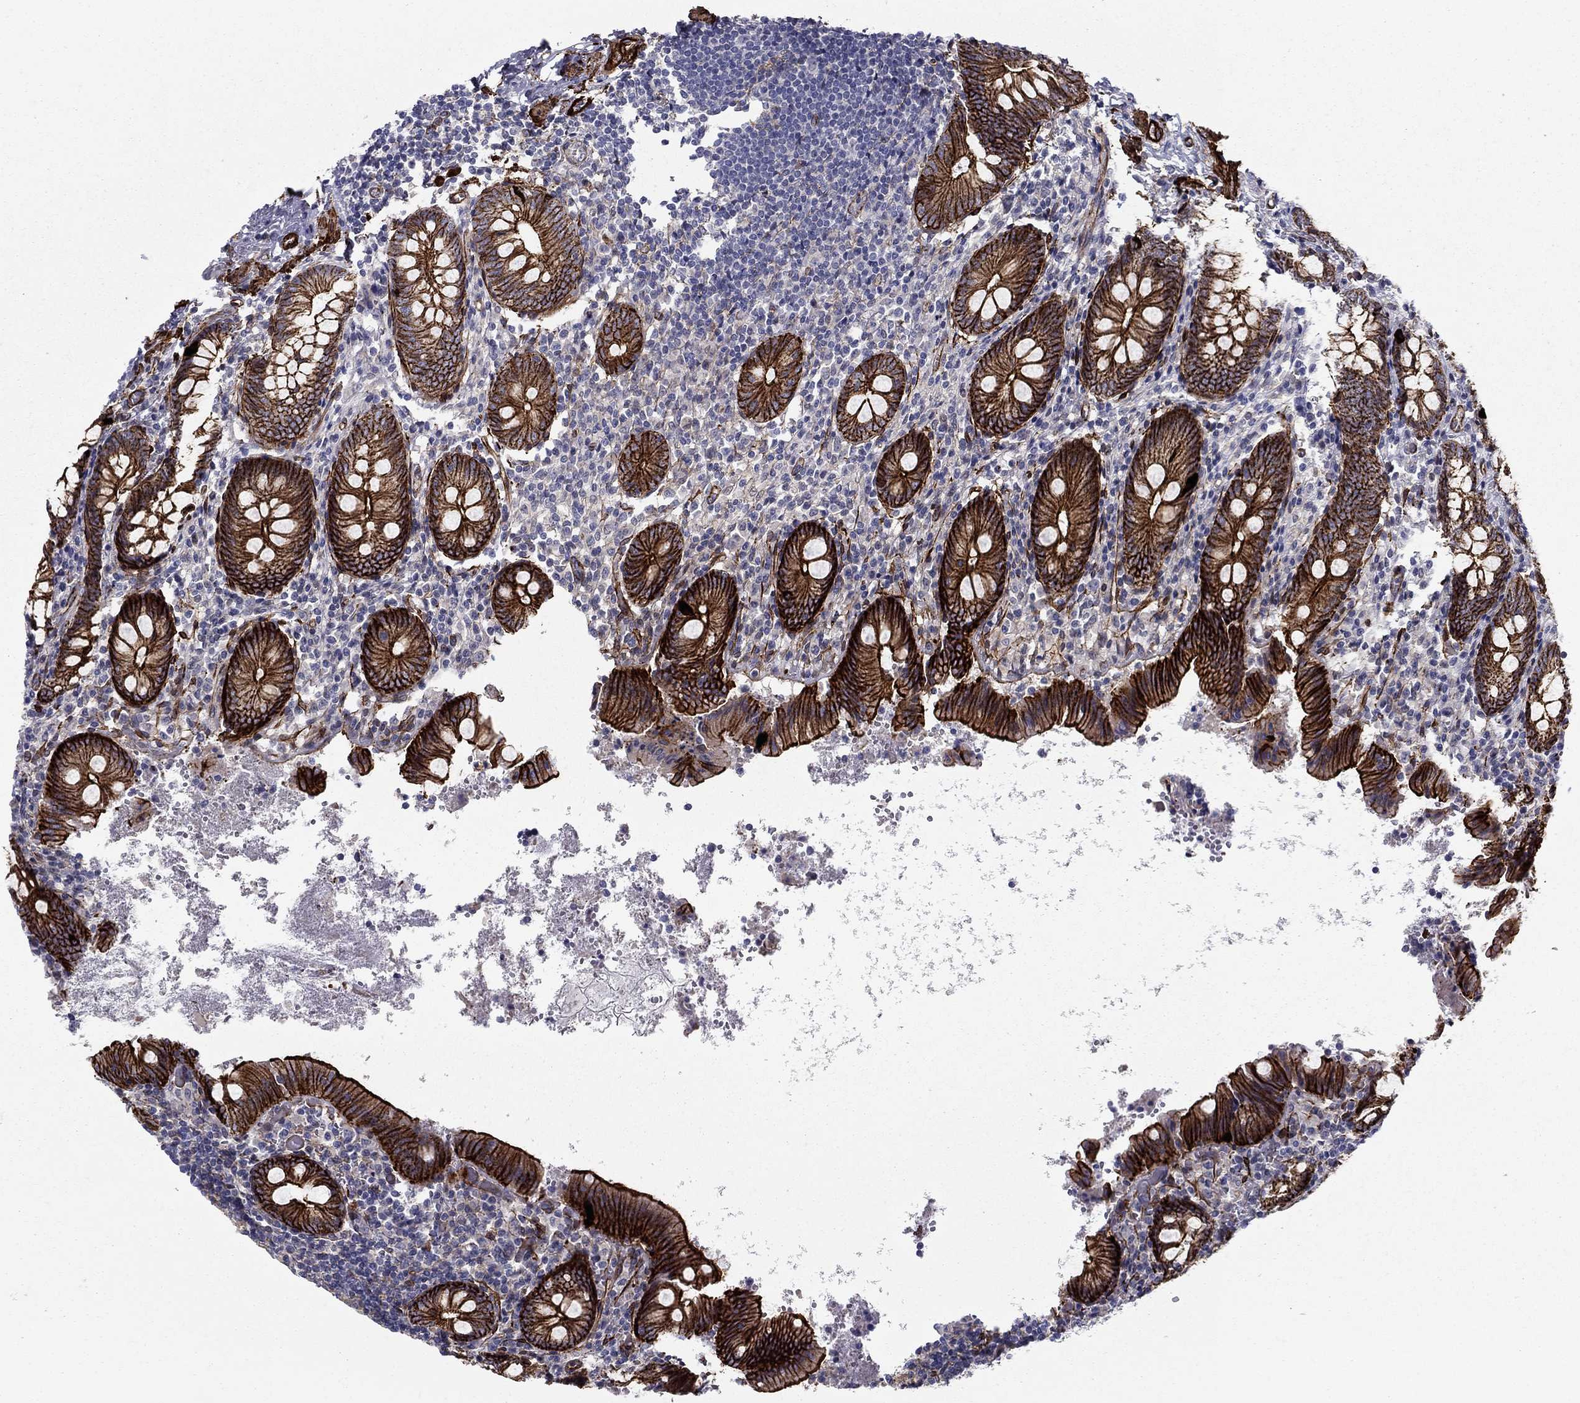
{"staining": {"intensity": "strong", "quantity": ">75%", "location": "cytoplasmic/membranous"}, "tissue": "appendix", "cell_type": "Glandular cells", "image_type": "normal", "snomed": [{"axis": "morphology", "description": "Normal tissue, NOS"}, {"axis": "topography", "description": "Appendix"}], "caption": "Glandular cells exhibit high levels of strong cytoplasmic/membranous expression in approximately >75% of cells in normal human appendix.", "gene": "KRBA1", "patient": {"sex": "female", "age": 23}}